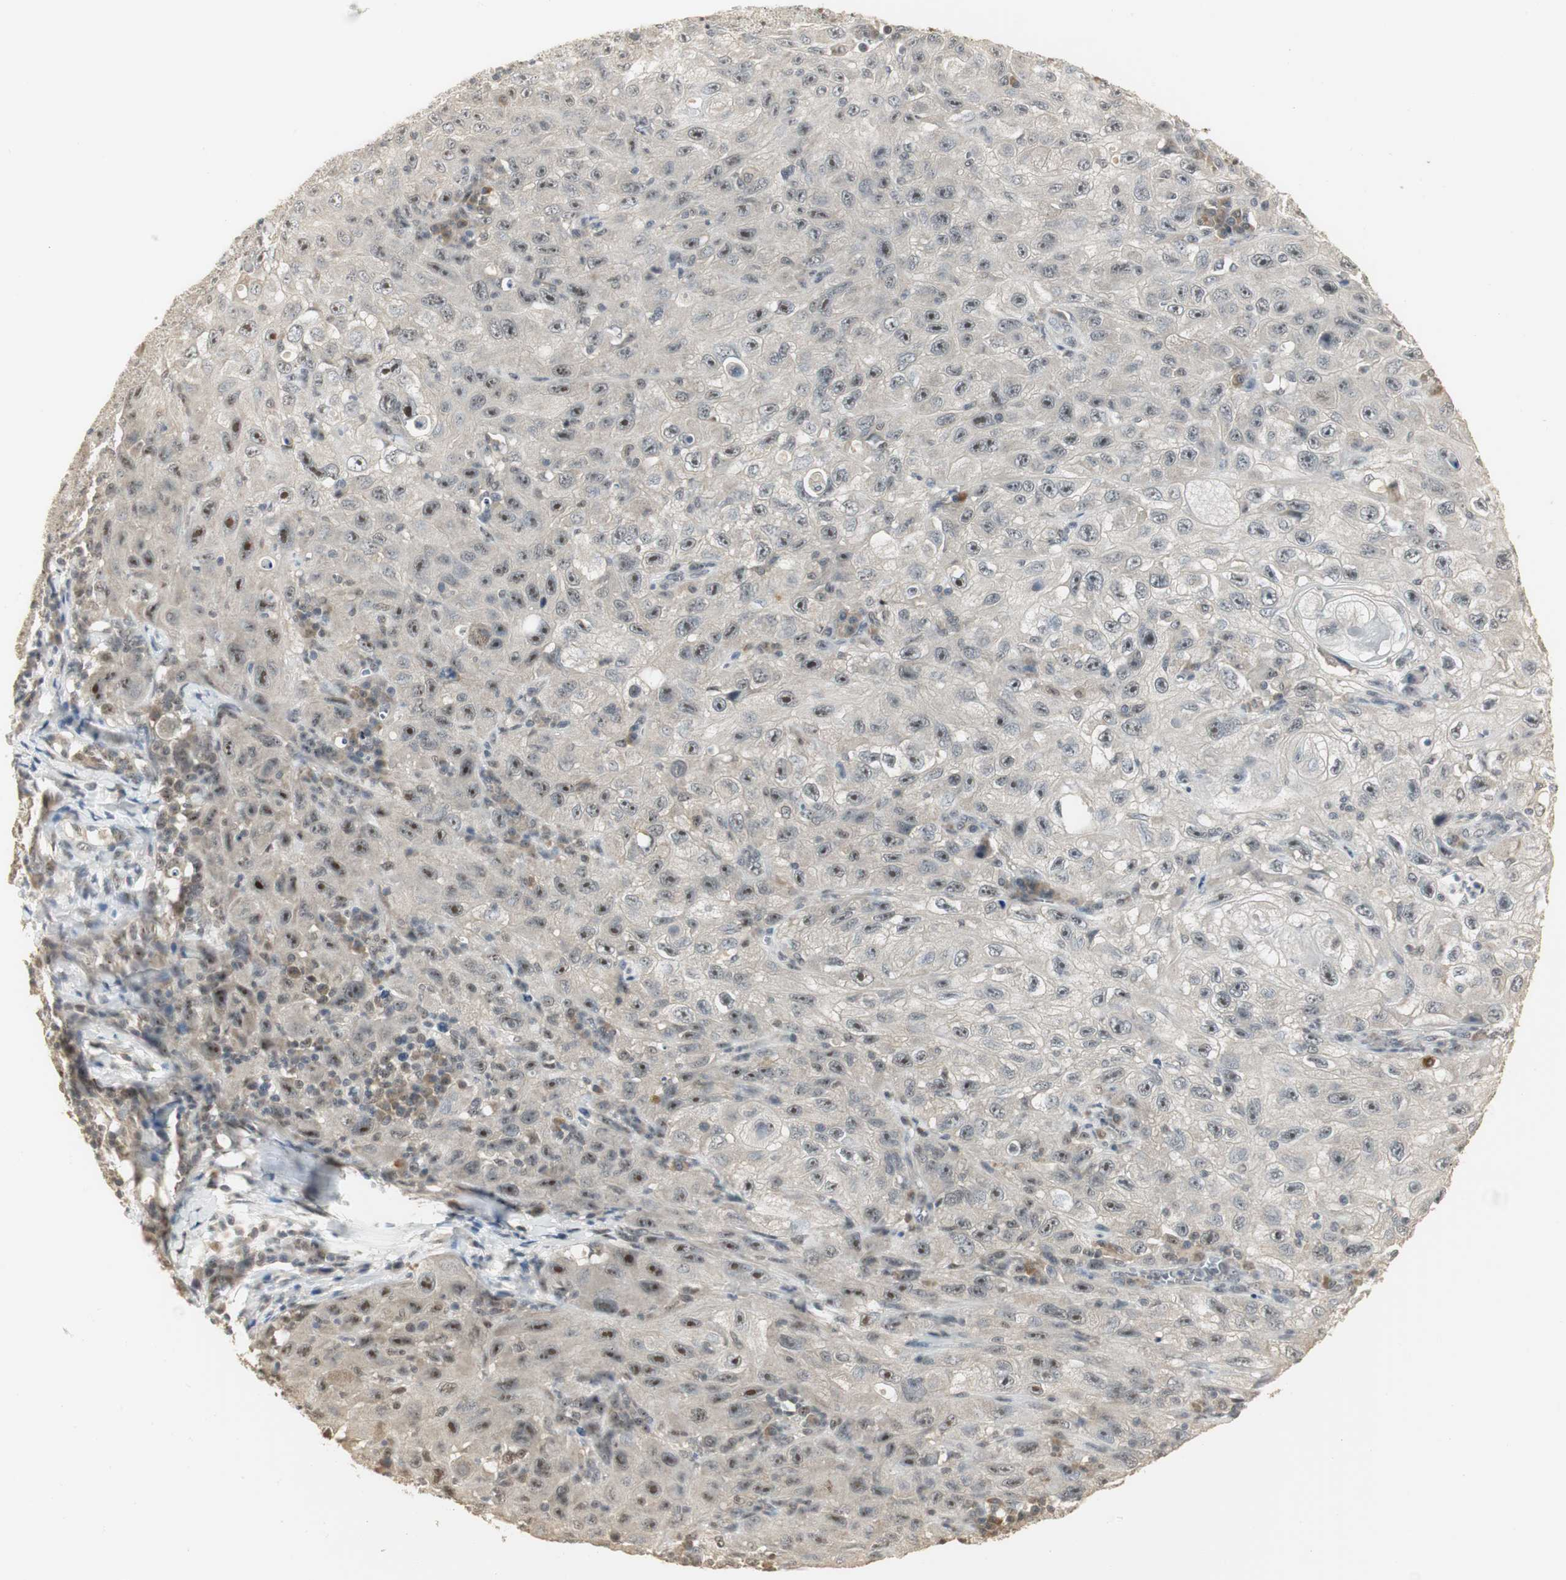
{"staining": {"intensity": "moderate", "quantity": "<25%", "location": "nuclear"}, "tissue": "skin cancer", "cell_type": "Tumor cells", "image_type": "cancer", "snomed": [{"axis": "morphology", "description": "Squamous cell carcinoma, NOS"}, {"axis": "topography", "description": "Skin"}], "caption": "The histopathology image shows staining of squamous cell carcinoma (skin), revealing moderate nuclear protein staining (brown color) within tumor cells.", "gene": "ELOA", "patient": {"sex": "male", "age": 75}}